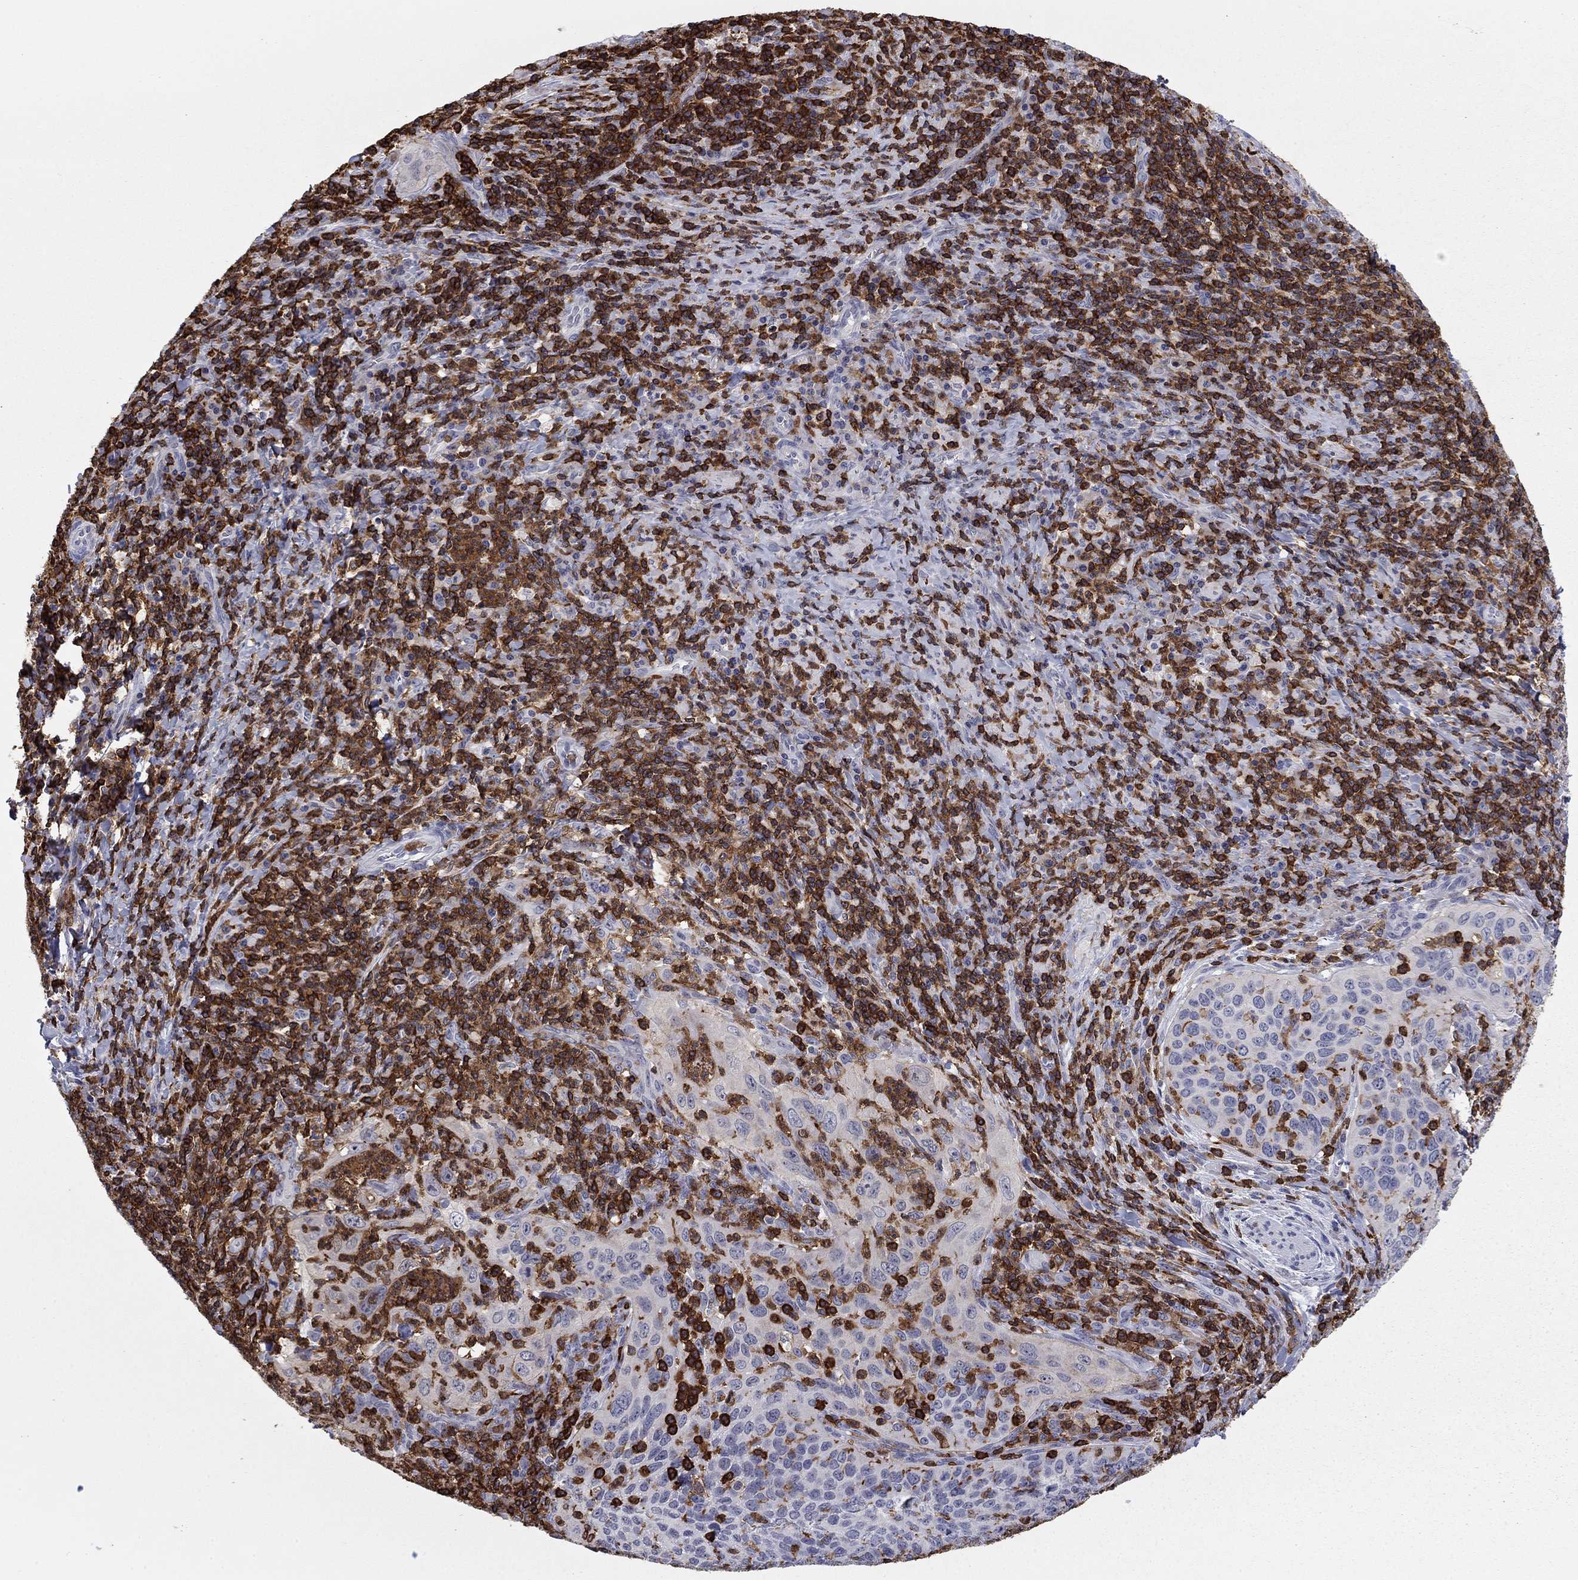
{"staining": {"intensity": "negative", "quantity": "none", "location": "none"}, "tissue": "cervical cancer", "cell_type": "Tumor cells", "image_type": "cancer", "snomed": [{"axis": "morphology", "description": "Squamous cell carcinoma, NOS"}, {"axis": "topography", "description": "Cervix"}], "caption": "Tumor cells show no significant positivity in cervical cancer. (DAB IHC visualized using brightfield microscopy, high magnification).", "gene": "ARHGAP27", "patient": {"sex": "female", "age": 26}}